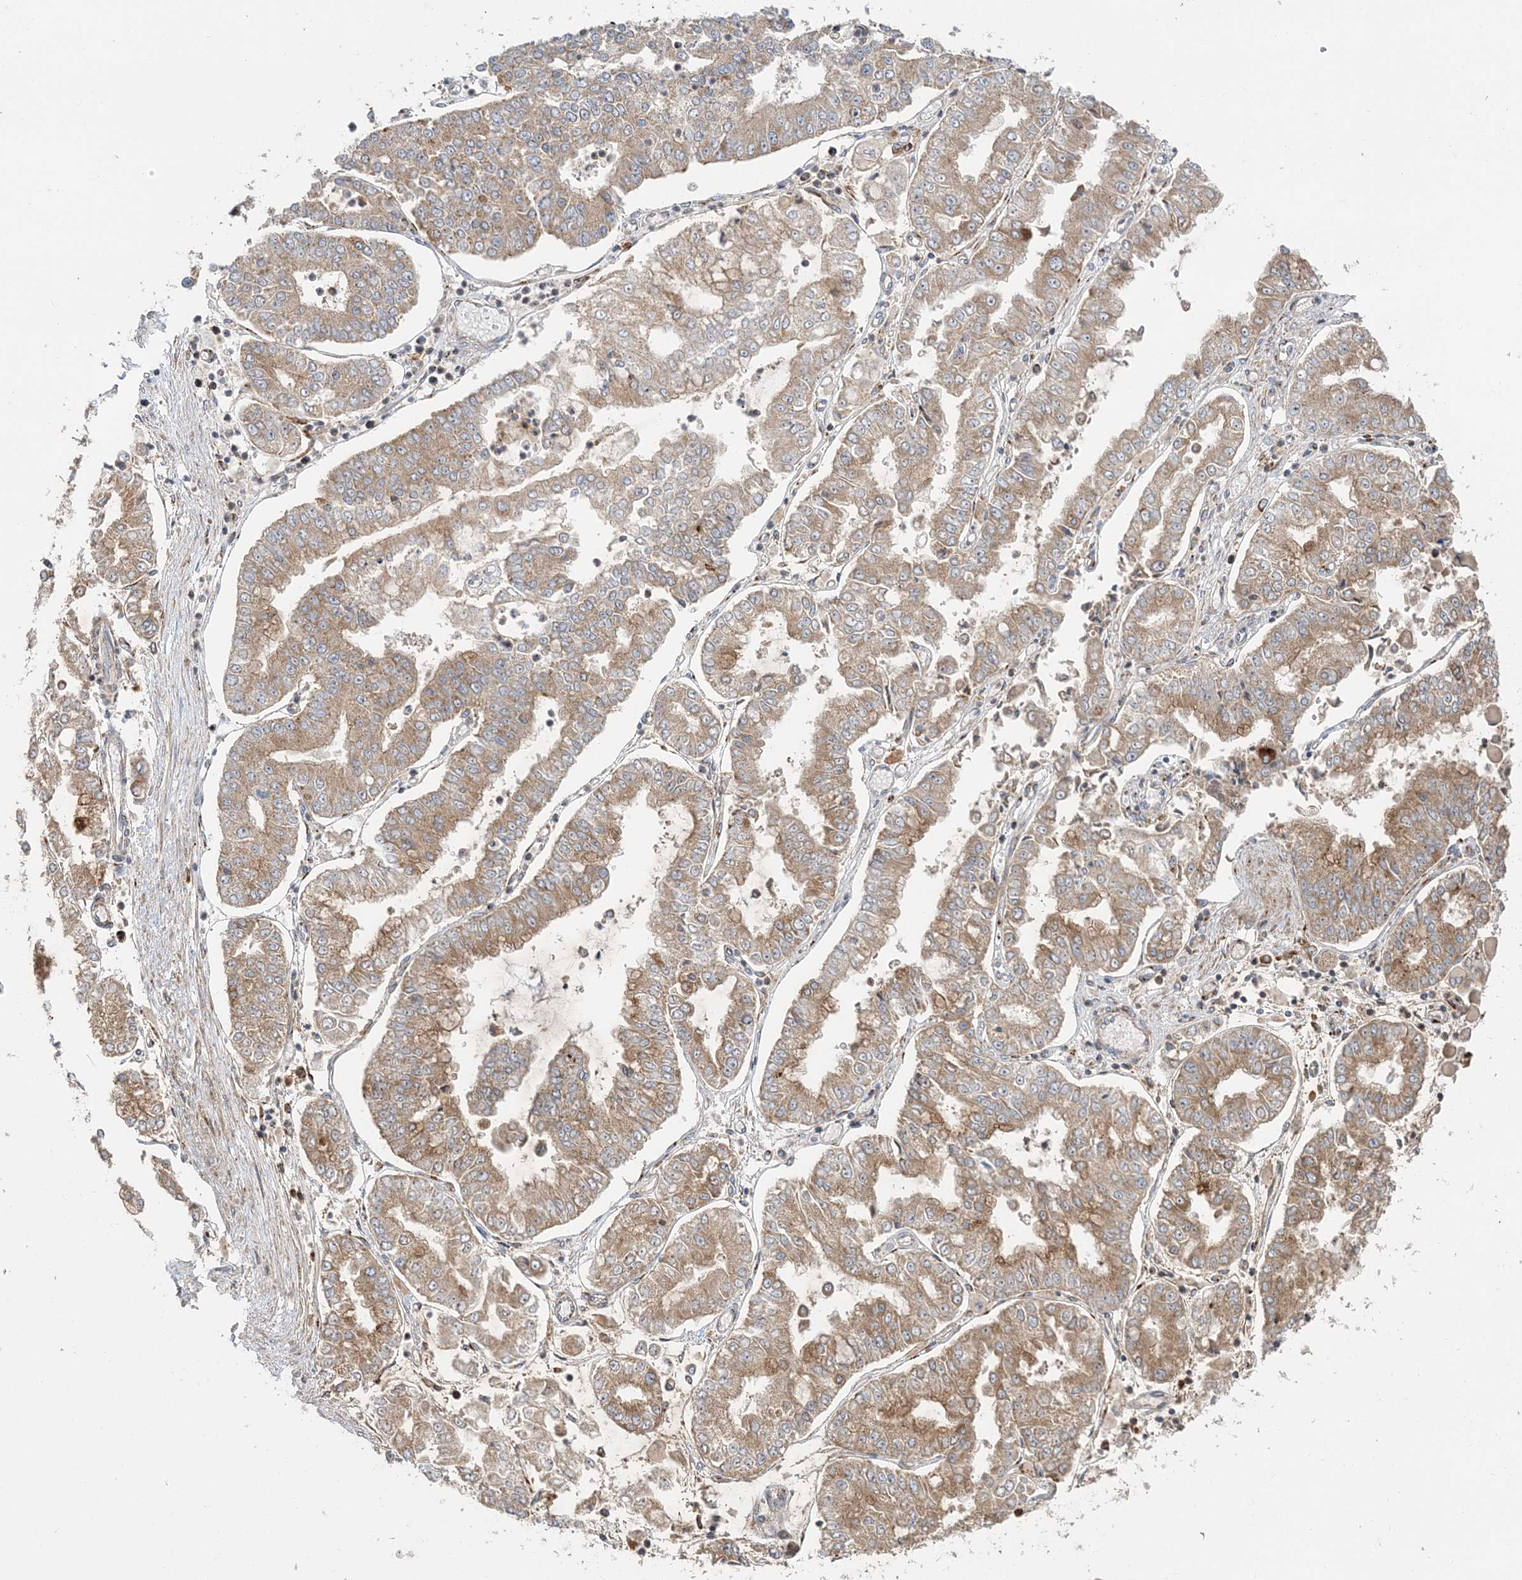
{"staining": {"intensity": "moderate", "quantity": ">75%", "location": "cytoplasmic/membranous"}, "tissue": "stomach cancer", "cell_type": "Tumor cells", "image_type": "cancer", "snomed": [{"axis": "morphology", "description": "Adenocarcinoma, NOS"}, {"axis": "topography", "description": "Stomach"}], "caption": "This image shows immunohistochemistry (IHC) staining of stomach cancer (adenocarcinoma), with medium moderate cytoplasmic/membranous expression in about >75% of tumor cells.", "gene": "ABCC3", "patient": {"sex": "male", "age": 76}}